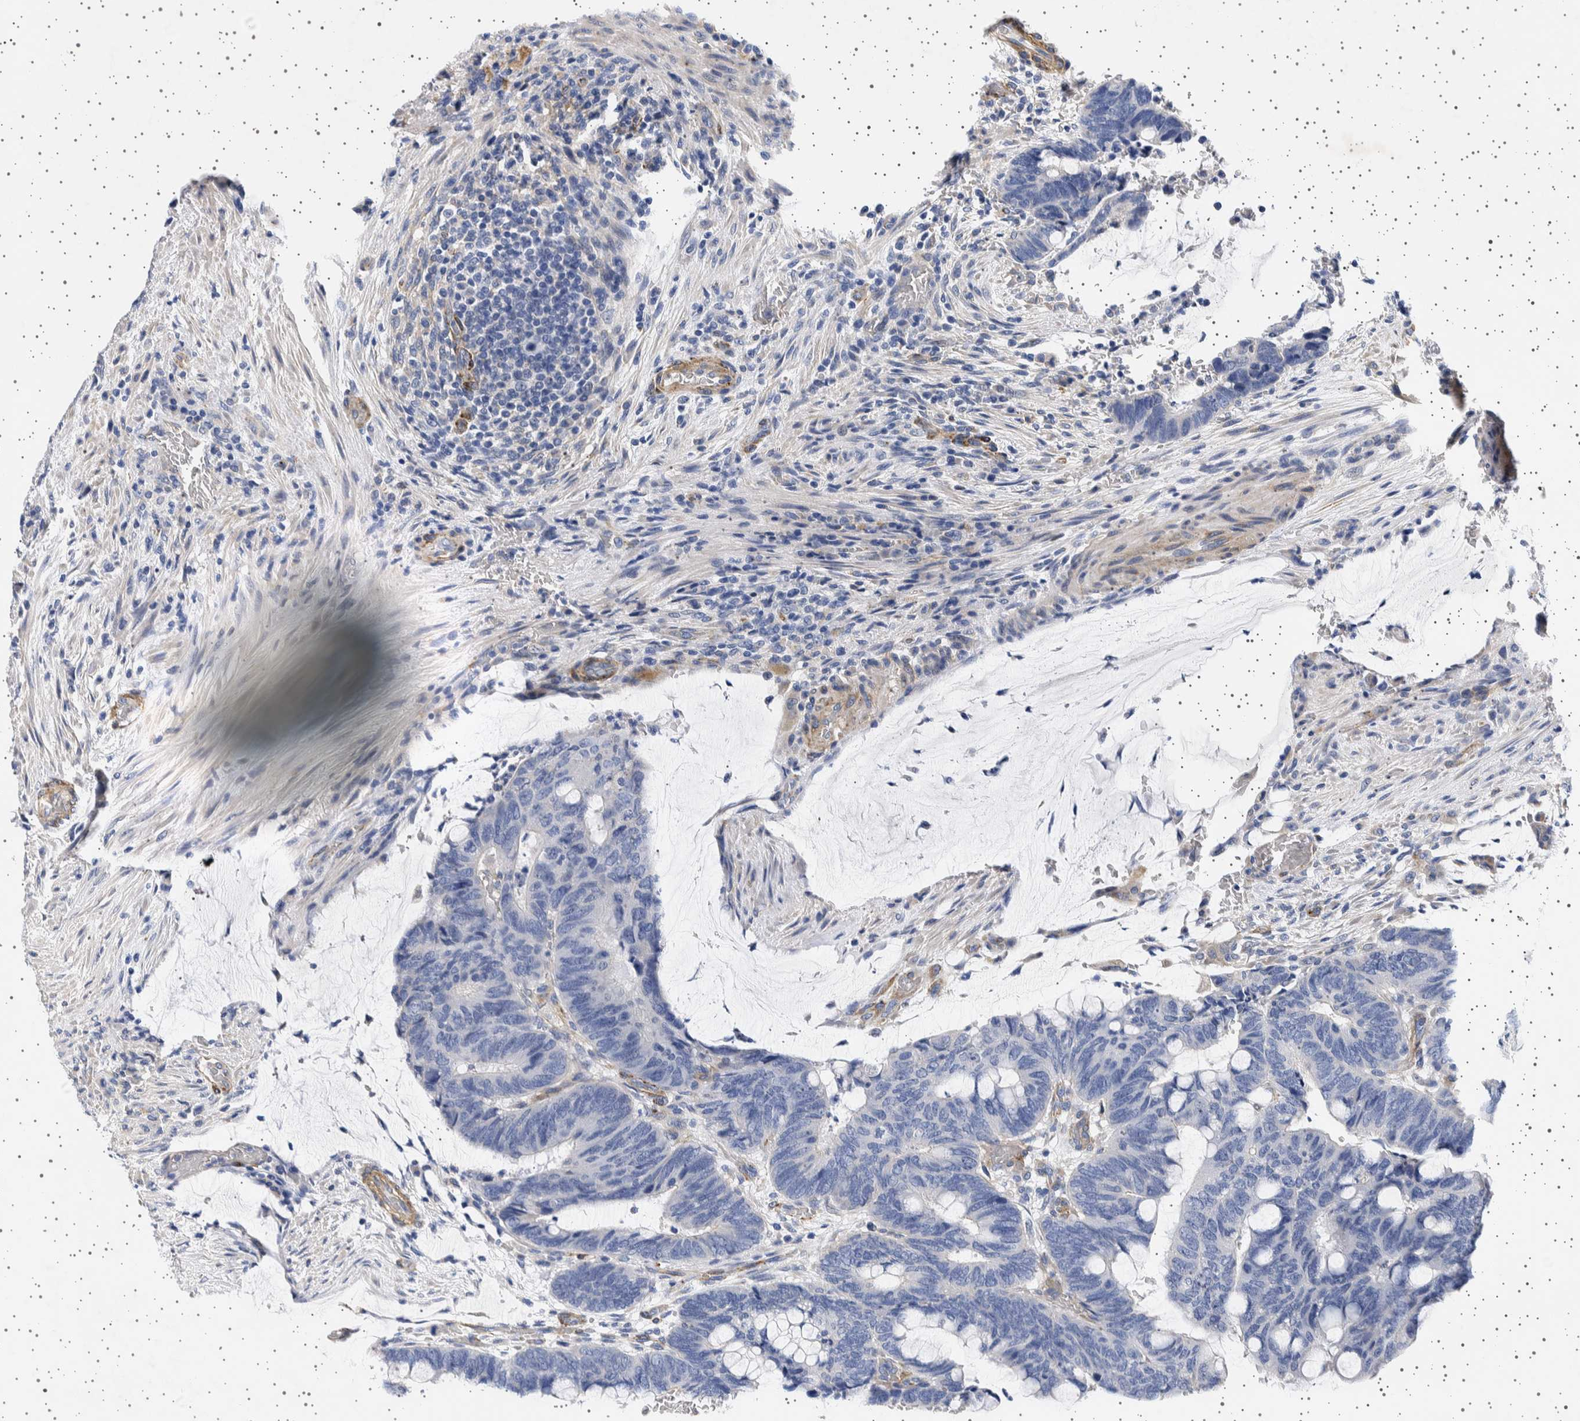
{"staining": {"intensity": "negative", "quantity": "none", "location": "none"}, "tissue": "colorectal cancer", "cell_type": "Tumor cells", "image_type": "cancer", "snomed": [{"axis": "morphology", "description": "Normal tissue, NOS"}, {"axis": "morphology", "description": "Adenocarcinoma, NOS"}, {"axis": "topography", "description": "Rectum"}, {"axis": "topography", "description": "Peripheral nerve tissue"}], "caption": "Immunohistochemical staining of adenocarcinoma (colorectal) displays no significant staining in tumor cells.", "gene": "SEPTIN4", "patient": {"sex": "male", "age": 92}}